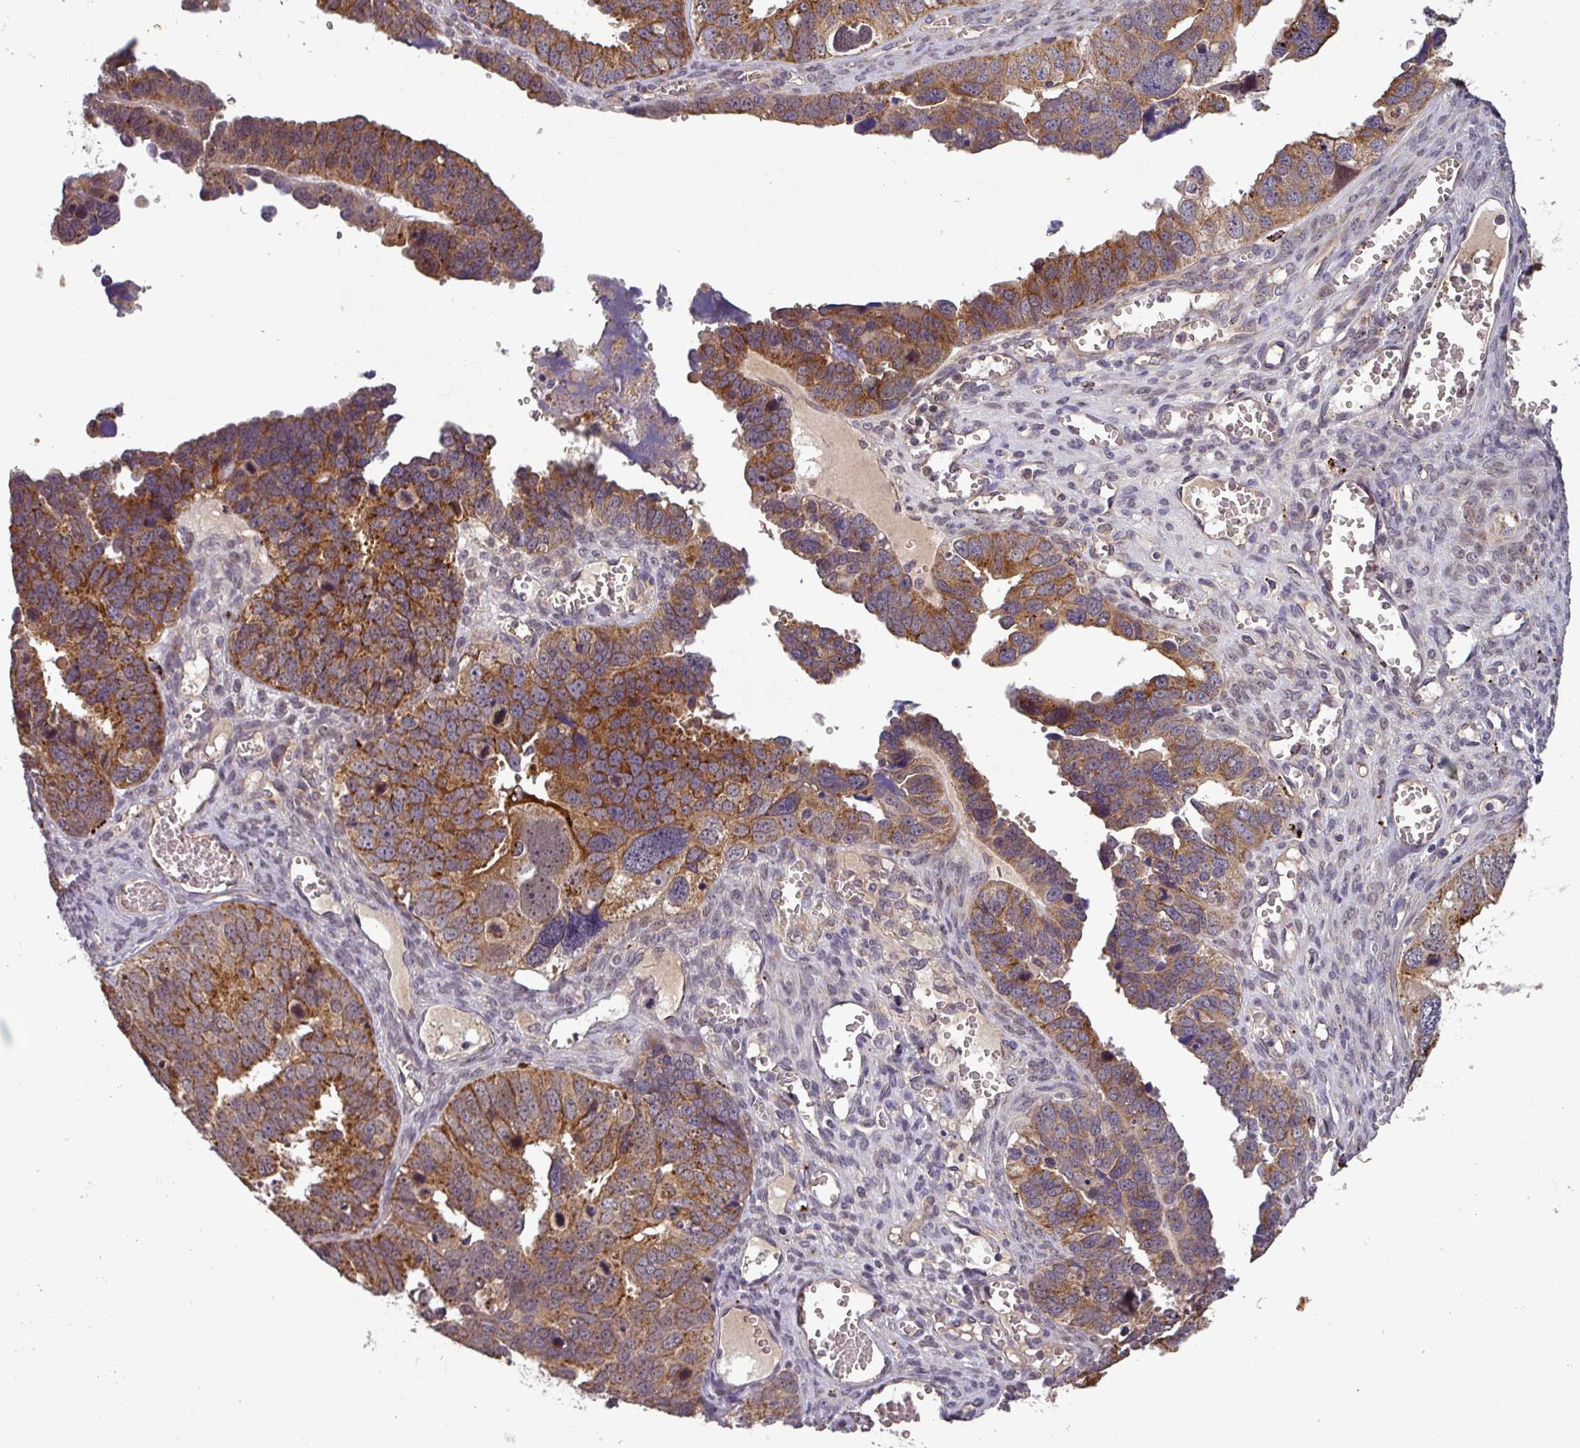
{"staining": {"intensity": "strong", "quantity": "25%-75%", "location": "cytoplasmic/membranous"}, "tissue": "ovarian cancer", "cell_type": "Tumor cells", "image_type": "cancer", "snomed": [{"axis": "morphology", "description": "Cystadenocarcinoma, serous, NOS"}, {"axis": "topography", "description": "Ovary"}], "caption": "Immunohistochemical staining of serous cystadenocarcinoma (ovarian) demonstrates high levels of strong cytoplasmic/membranous protein staining in approximately 25%-75% of tumor cells.", "gene": "PUS1", "patient": {"sex": "female", "age": 76}}